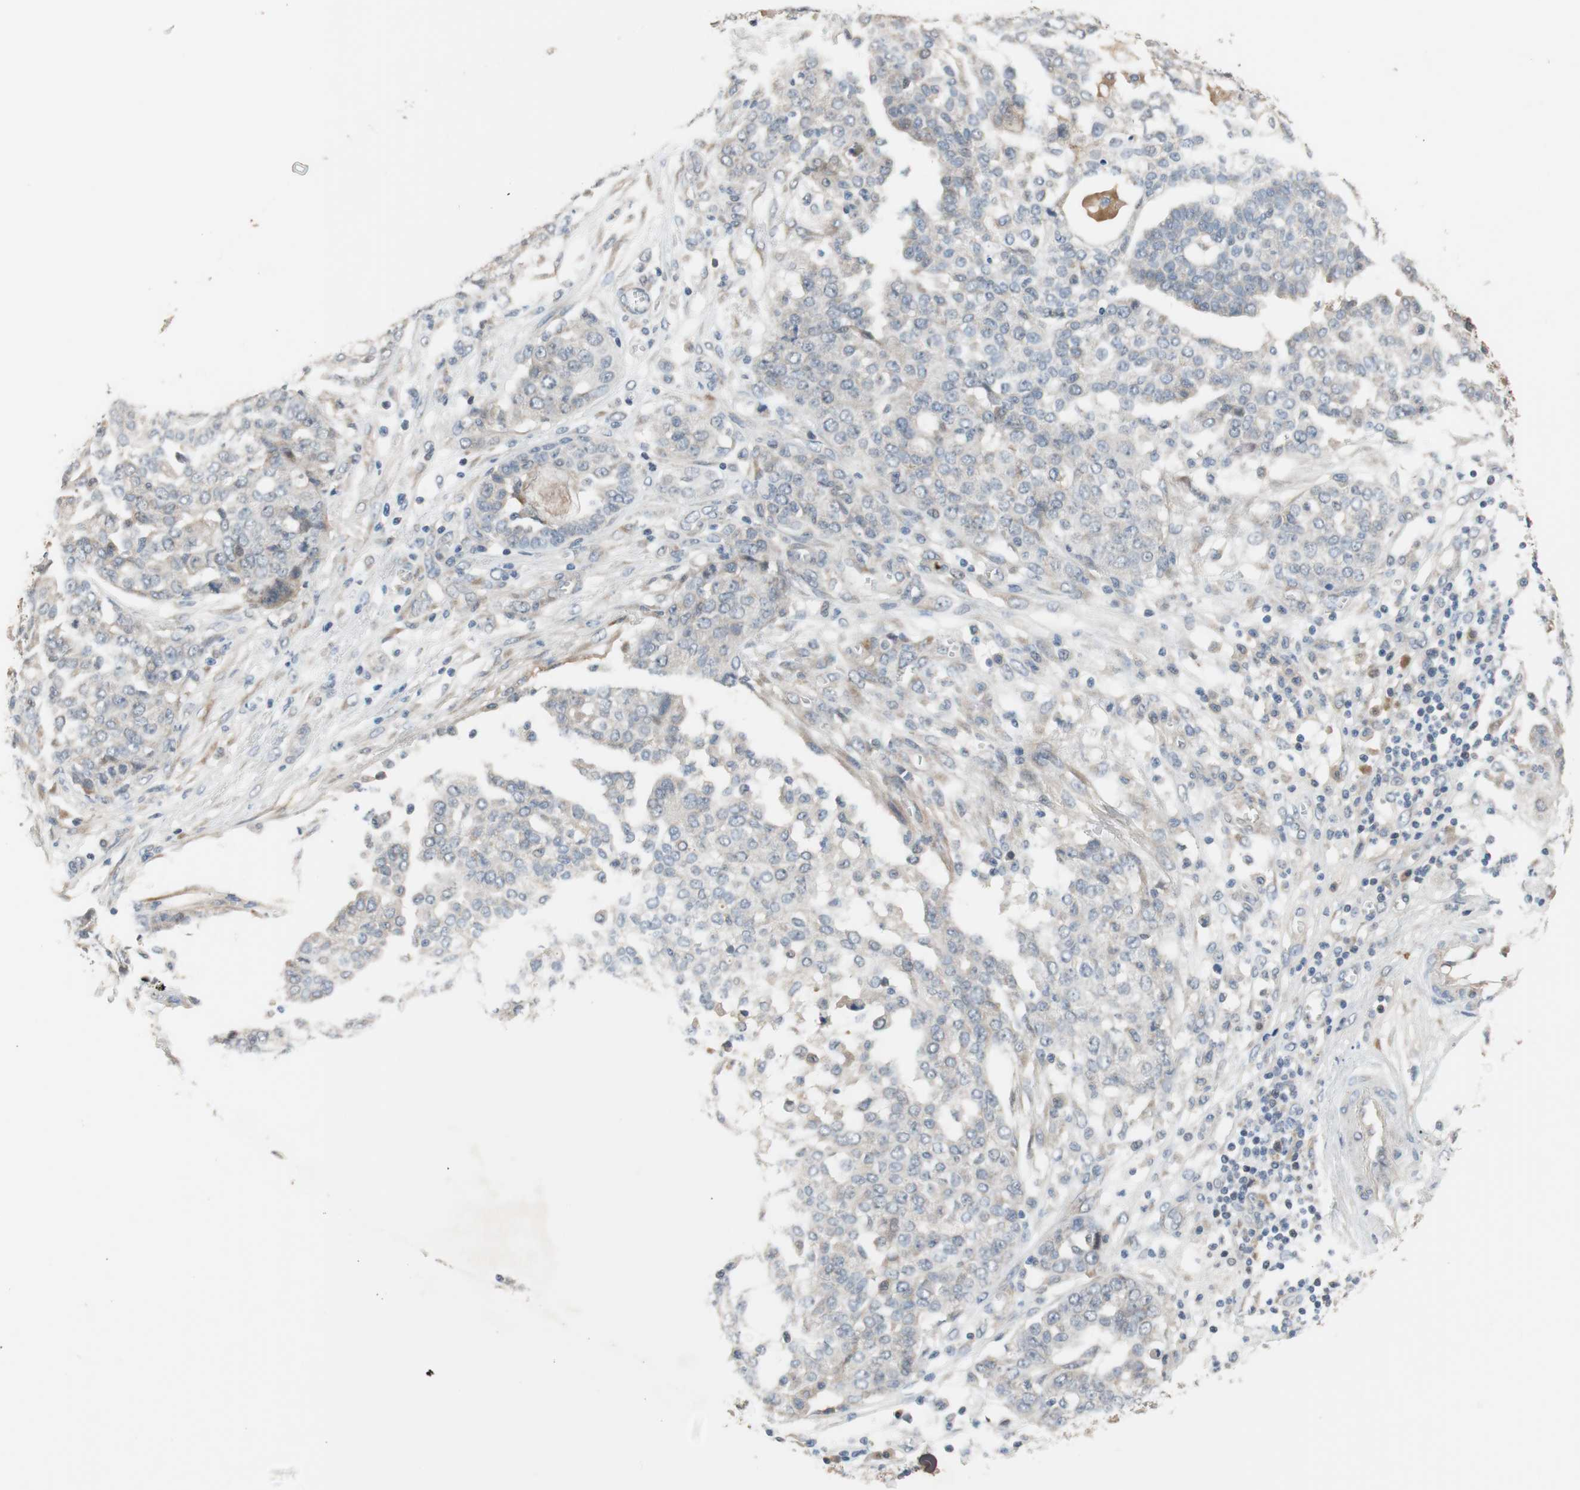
{"staining": {"intensity": "negative", "quantity": "none", "location": "none"}, "tissue": "ovarian cancer", "cell_type": "Tumor cells", "image_type": "cancer", "snomed": [{"axis": "morphology", "description": "Cystadenocarcinoma, serous, NOS"}, {"axis": "topography", "description": "Soft tissue"}, {"axis": "topography", "description": "Ovary"}], "caption": "This is an IHC image of human serous cystadenocarcinoma (ovarian). There is no staining in tumor cells.", "gene": "COL12A1", "patient": {"sex": "female", "age": 57}}